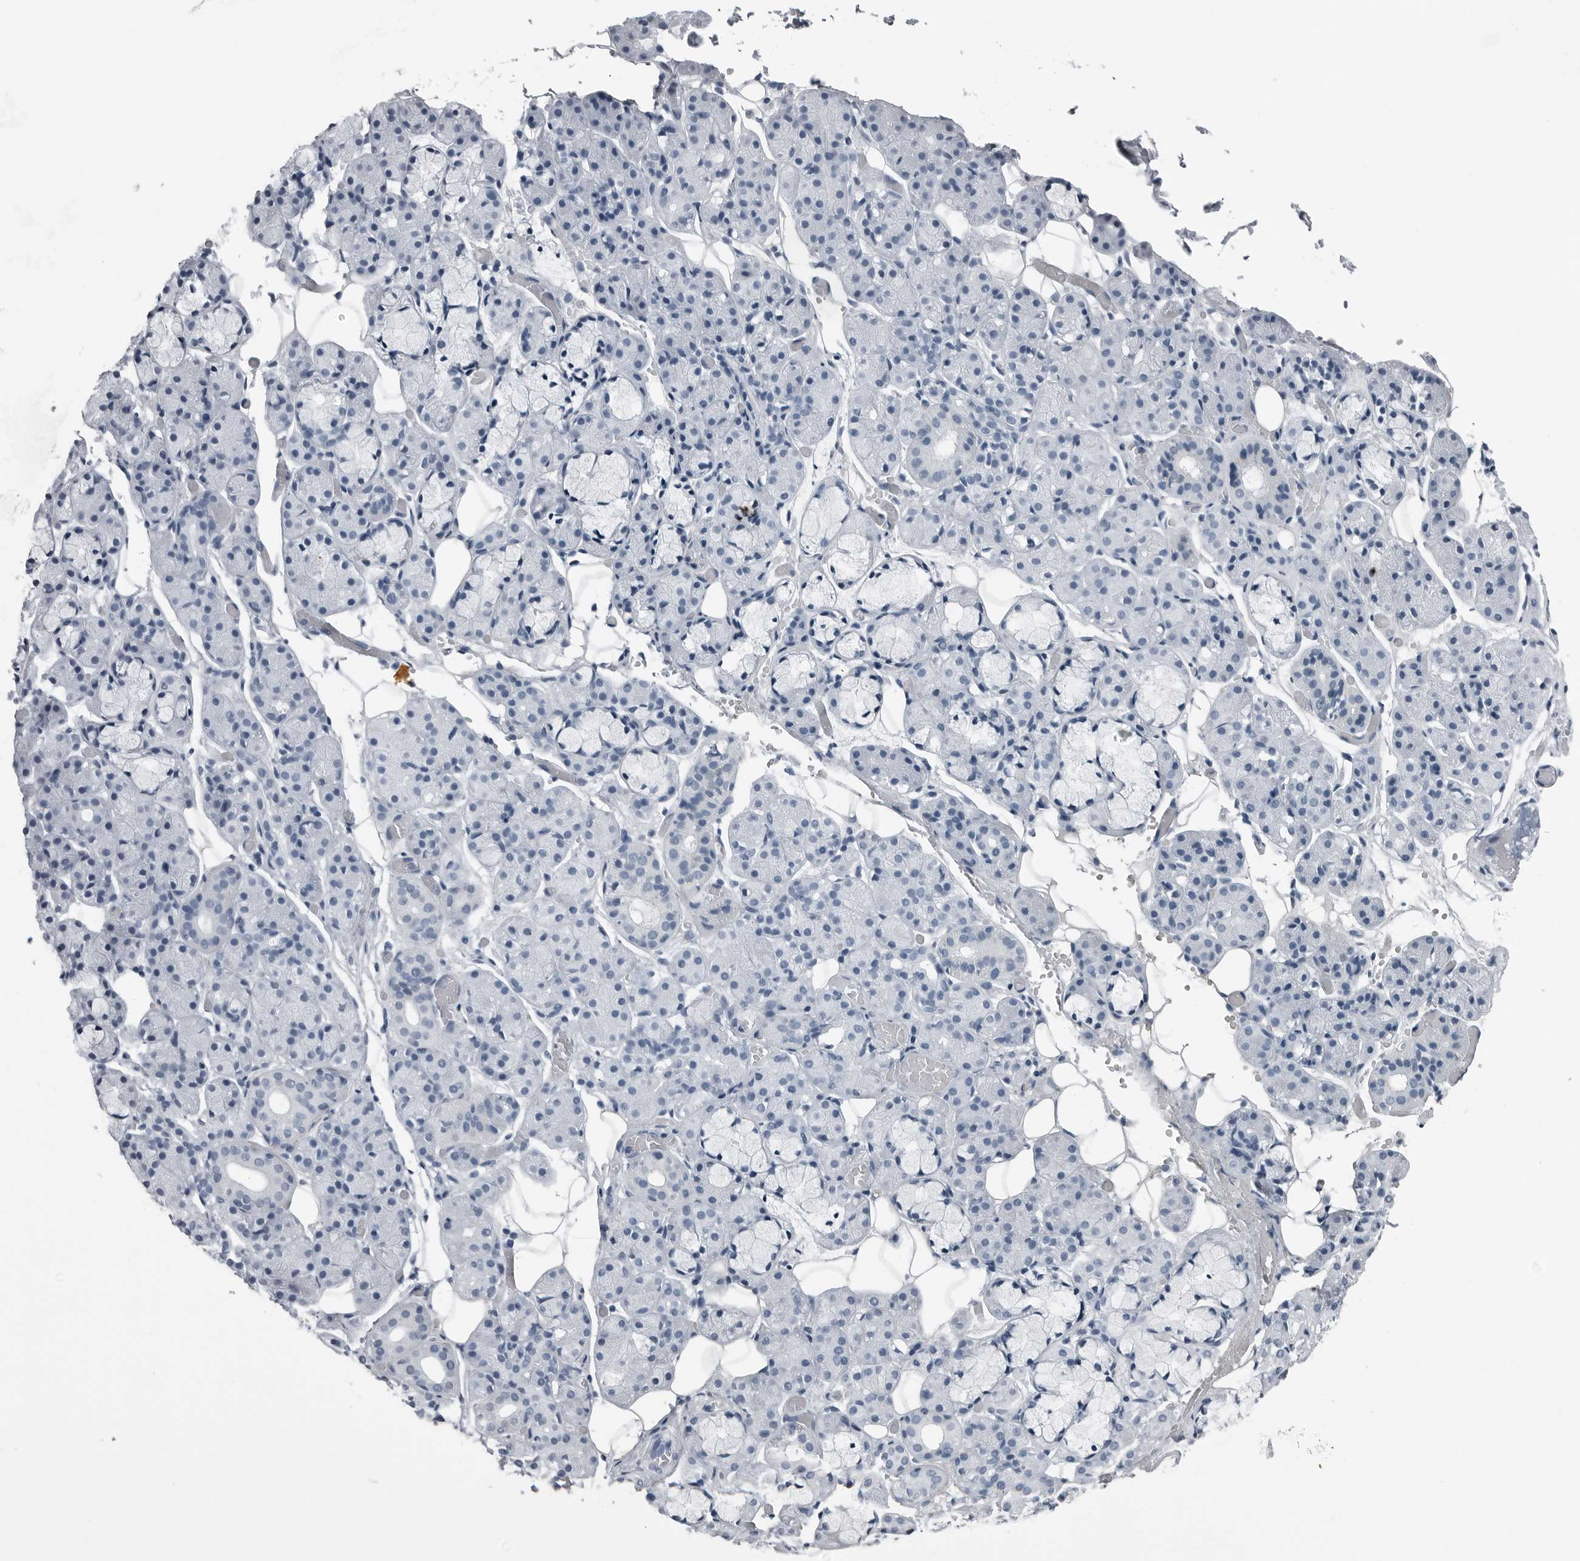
{"staining": {"intensity": "negative", "quantity": "none", "location": "none"}, "tissue": "salivary gland", "cell_type": "Glandular cells", "image_type": "normal", "snomed": [{"axis": "morphology", "description": "Normal tissue, NOS"}, {"axis": "topography", "description": "Salivary gland"}], "caption": "Salivary gland was stained to show a protein in brown. There is no significant positivity in glandular cells. Brightfield microscopy of IHC stained with DAB (brown) and hematoxylin (blue), captured at high magnification.", "gene": "SPINK1", "patient": {"sex": "male", "age": 63}}